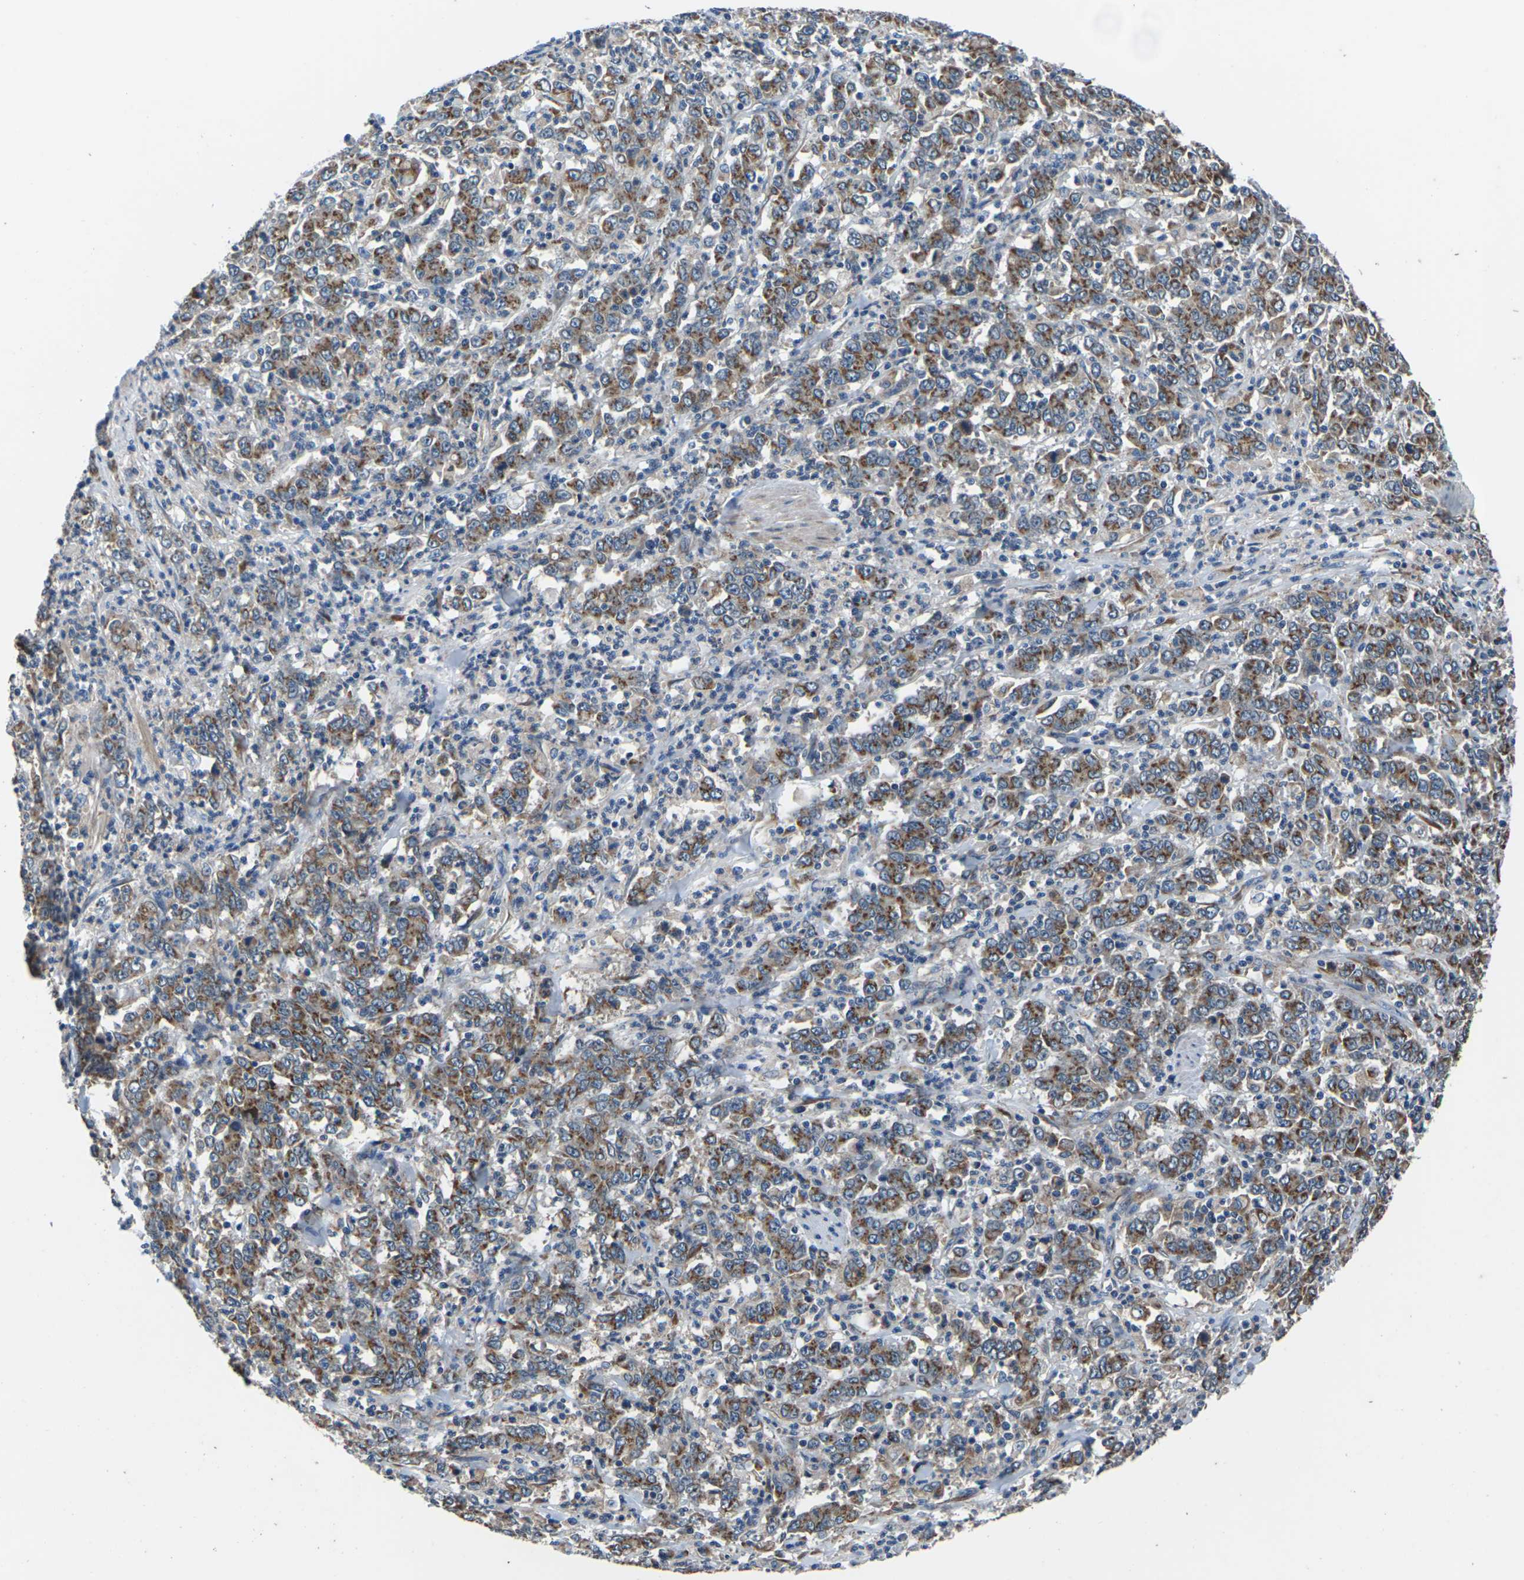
{"staining": {"intensity": "moderate", "quantity": ">75%", "location": "cytoplasmic/membranous"}, "tissue": "stomach cancer", "cell_type": "Tumor cells", "image_type": "cancer", "snomed": [{"axis": "morphology", "description": "Adenocarcinoma, NOS"}, {"axis": "topography", "description": "Stomach, lower"}], "caption": "An immunohistochemistry (IHC) image of neoplastic tissue is shown. Protein staining in brown labels moderate cytoplasmic/membranous positivity in stomach cancer (adenocarcinoma) within tumor cells.", "gene": "GABRP", "patient": {"sex": "female", "age": 71}}